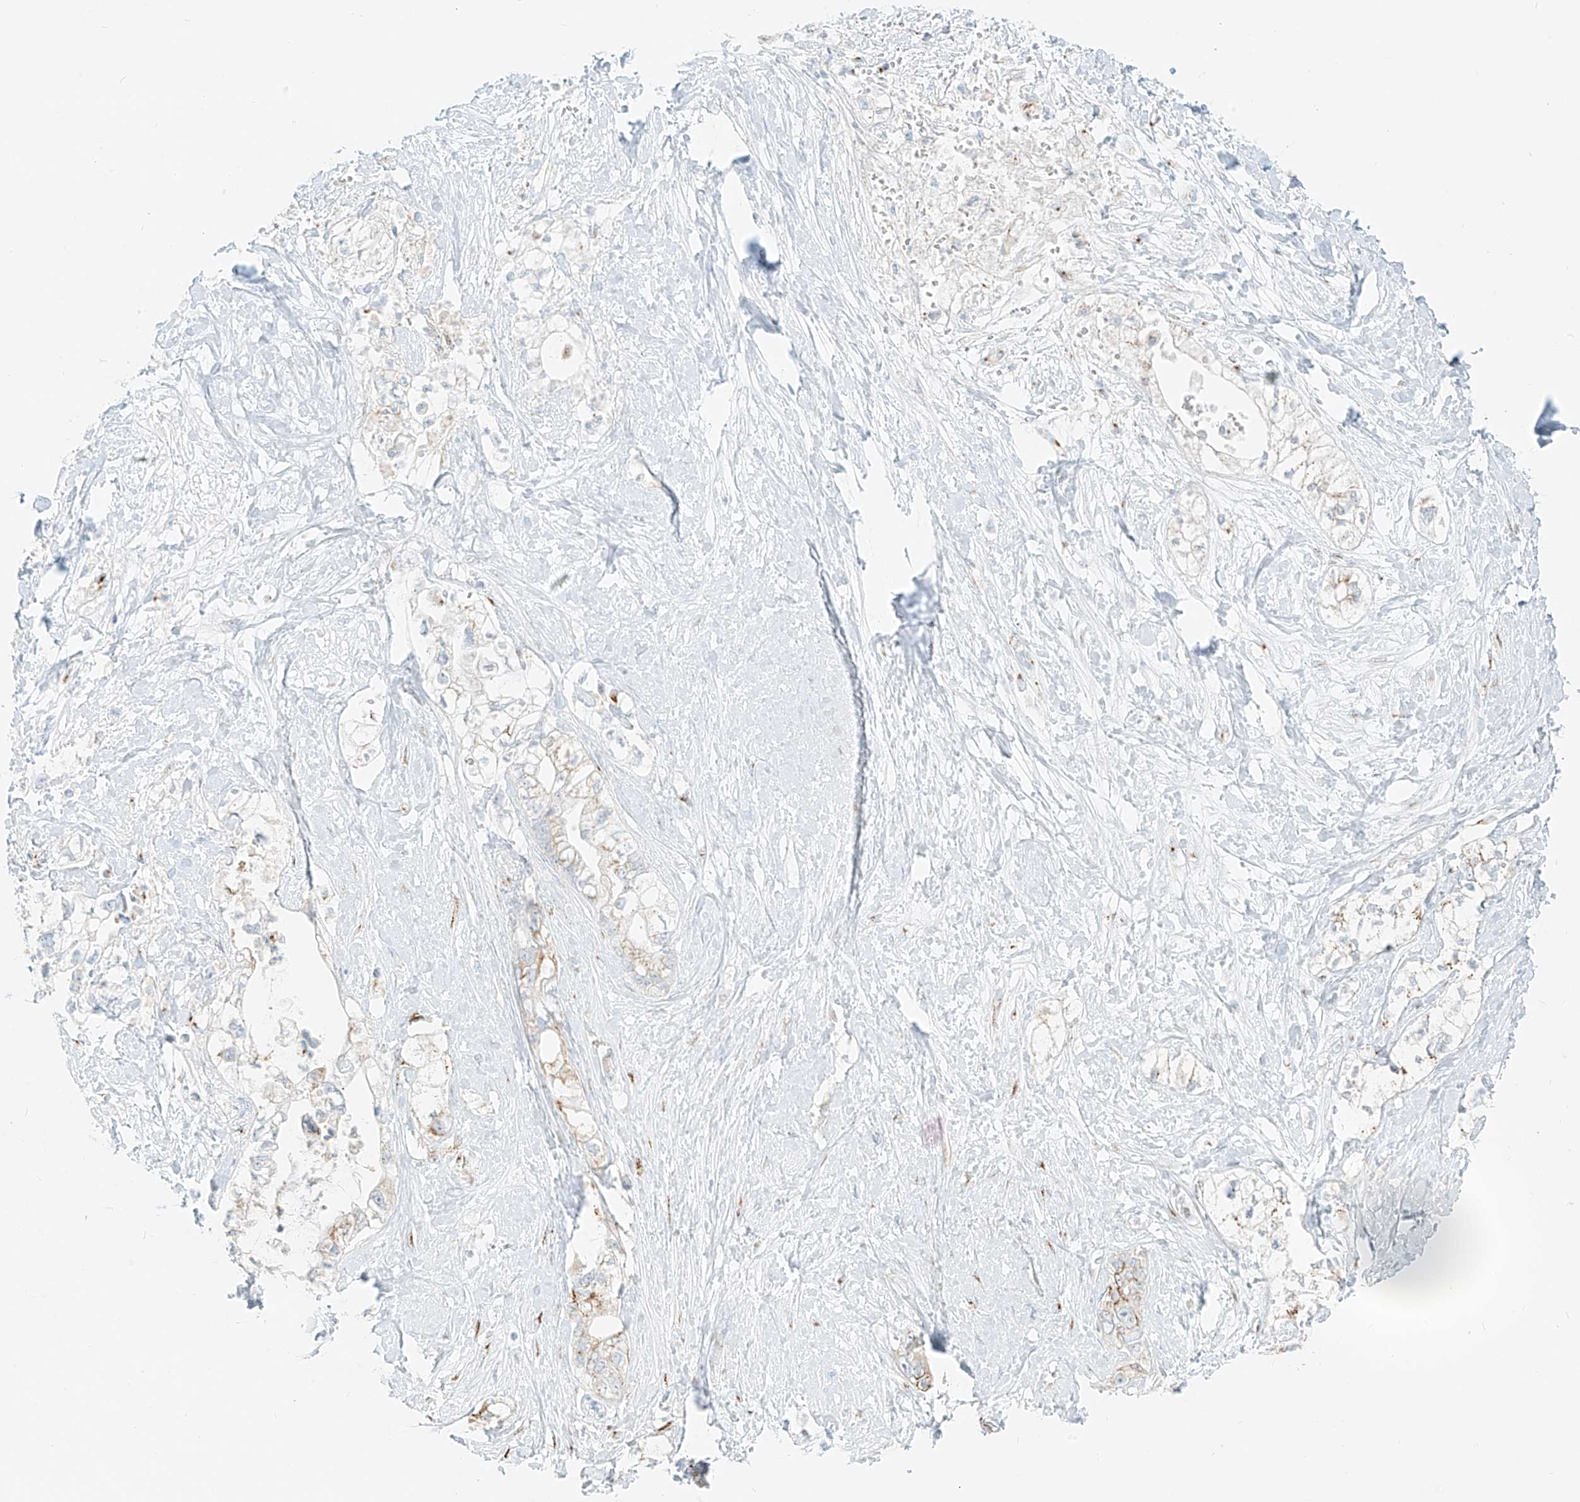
{"staining": {"intensity": "weak", "quantity": "25%-75%", "location": "cytoplasmic/membranous"}, "tissue": "pancreatic cancer", "cell_type": "Tumor cells", "image_type": "cancer", "snomed": [{"axis": "morphology", "description": "Adenocarcinoma, NOS"}, {"axis": "topography", "description": "Pancreas"}], "caption": "Immunohistochemical staining of pancreatic cancer (adenocarcinoma) demonstrates weak cytoplasmic/membranous protein positivity in approximately 25%-75% of tumor cells.", "gene": "TMEM87B", "patient": {"sex": "male", "age": 70}}